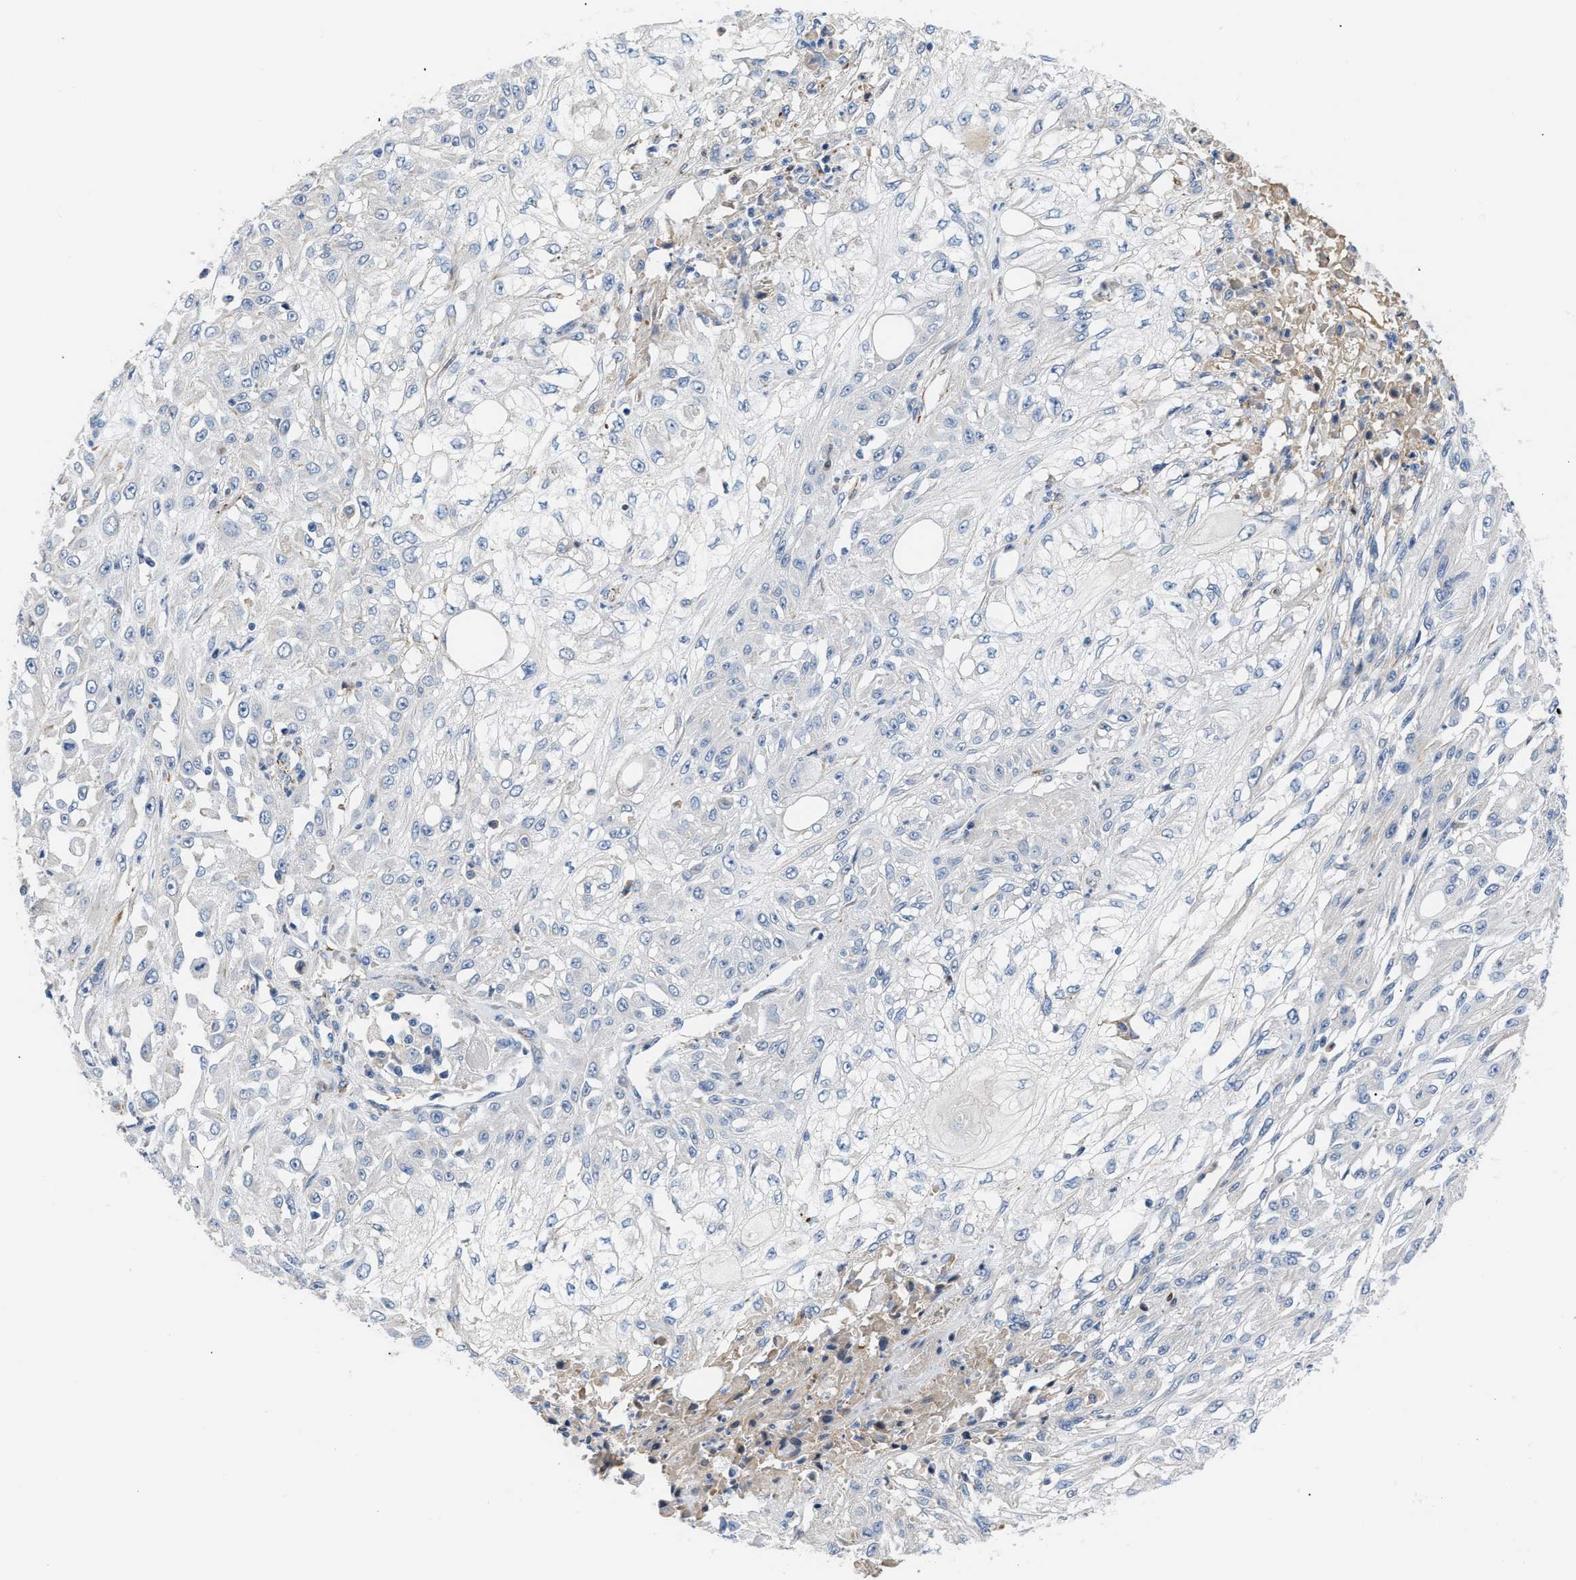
{"staining": {"intensity": "negative", "quantity": "none", "location": "none"}, "tissue": "skin cancer", "cell_type": "Tumor cells", "image_type": "cancer", "snomed": [{"axis": "morphology", "description": "Squamous cell carcinoma, NOS"}, {"axis": "morphology", "description": "Squamous cell carcinoma, metastatic, NOS"}, {"axis": "topography", "description": "Skin"}, {"axis": "topography", "description": "Lymph node"}], "caption": "Tumor cells are negative for brown protein staining in squamous cell carcinoma (skin). (DAB immunohistochemistry with hematoxylin counter stain).", "gene": "TFPI", "patient": {"sex": "male", "age": 75}}